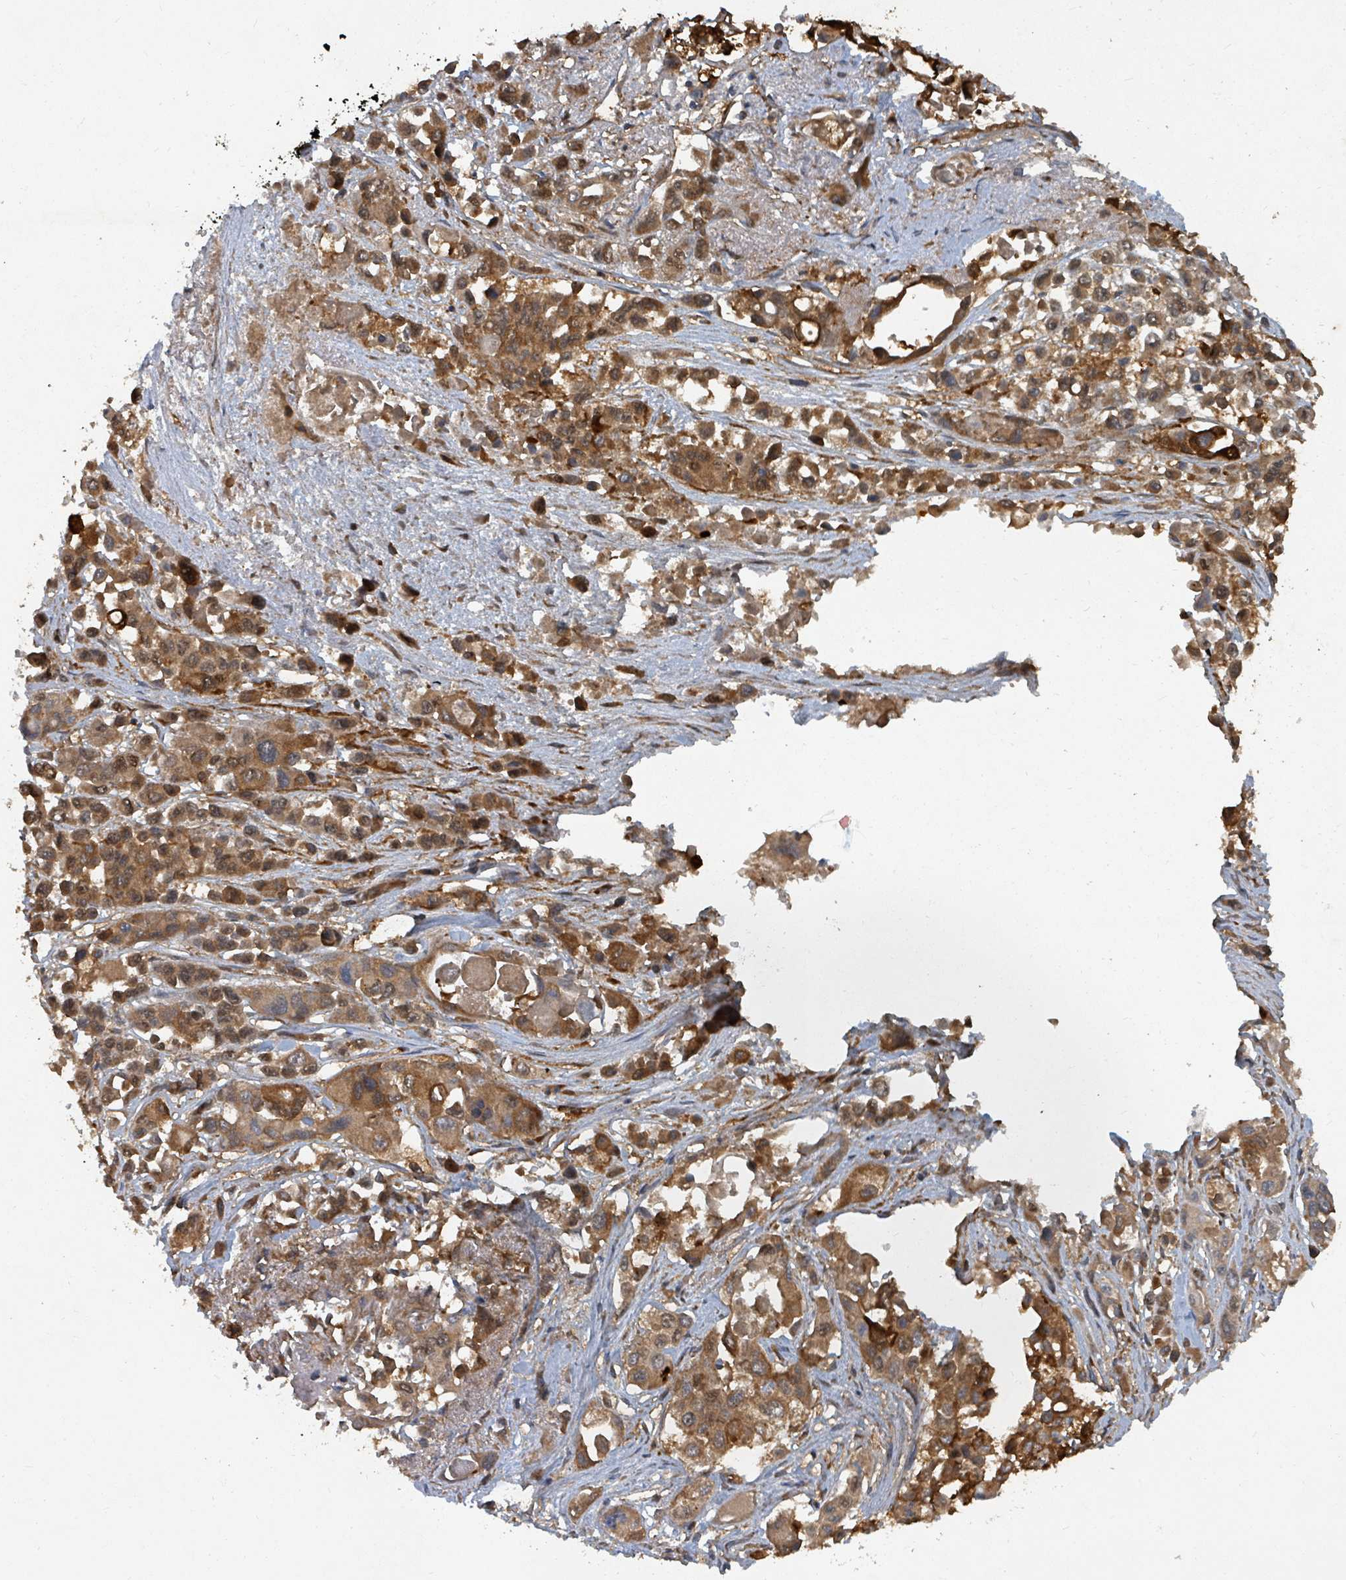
{"staining": {"intensity": "moderate", "quantity": ">75%", "location": "cytoplasmic/membranous,nuclear"}, "tissue": "pancreatic cancer", "cell_type": "Tumor cells", "image_type": "cancer", "snomed": [{"axis": "morphology", "description": "Adenocarcinoma, NOS"}, {"axis": "topography", "description": "Pancreas"}], "caption": "Immunohistochemistry (DAB (3,3'-diaminobenzidine)) staining of adenocarcinoma (pancreatic) shows moderate cytoplasmic/membranous and nuclear protein expression in approximately >75% of tumor cells.", "gene": "KDM4E", "patient": {"sex": "male", "age": 92}}